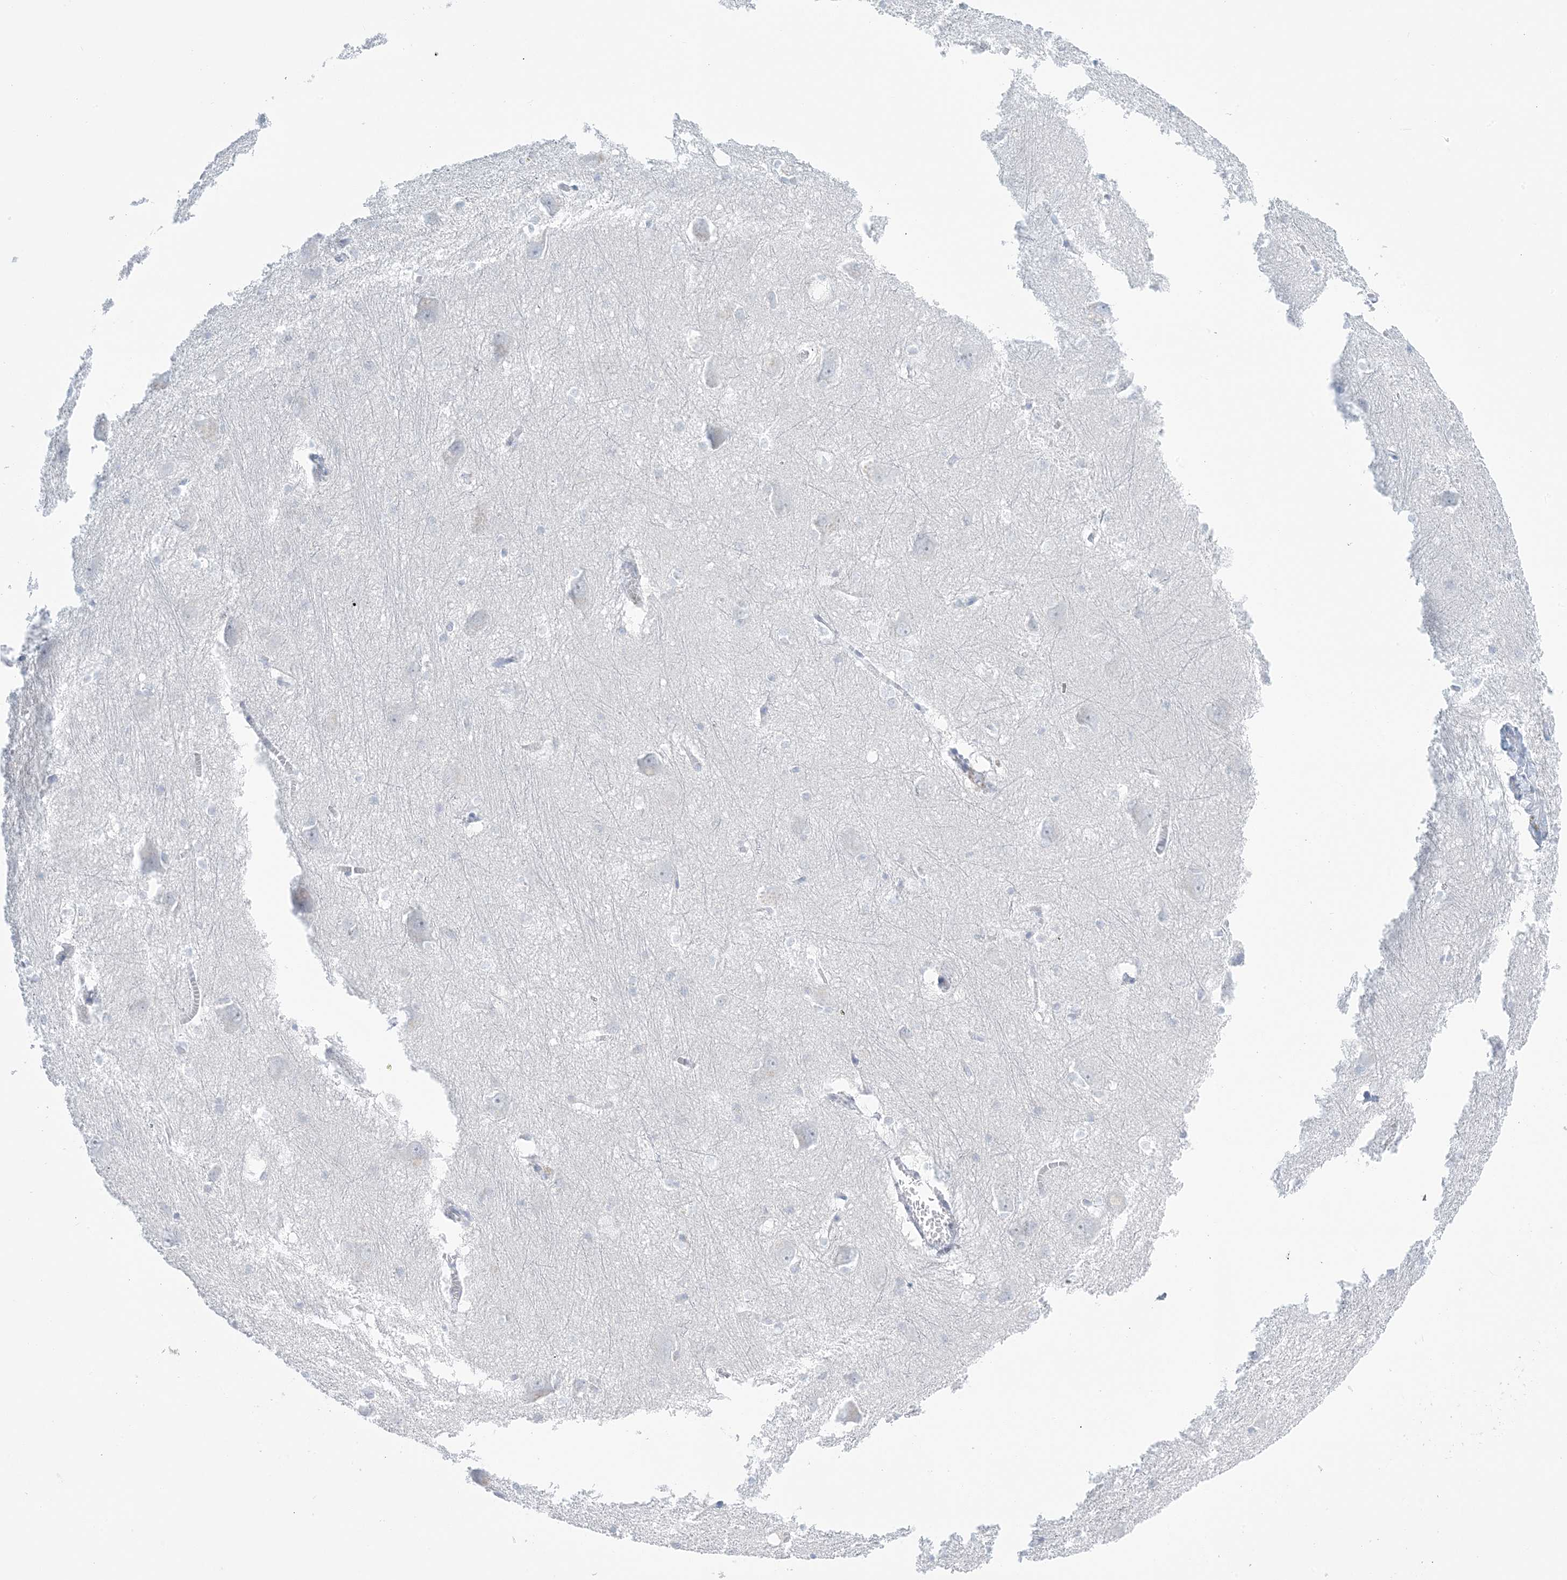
{"staining": {"intensity": "negative", "quantity": "none", "location": "none"}, "tissue": "caudate", "cell_type": "Glial cells", "image_type": "normal", "snomed": [{"axis": "morphology", "description": "Normal tissue, NOS"}, {"axis": "topography", "description": "Lateral ventricle wall"}], "caption": "Protein analysis of normal caudate demonstrates no significant positivity in glial cells. Nuclei are stained in blue.", "gene": "AGXT", "patient": {"sex": "male", "age": 37}}